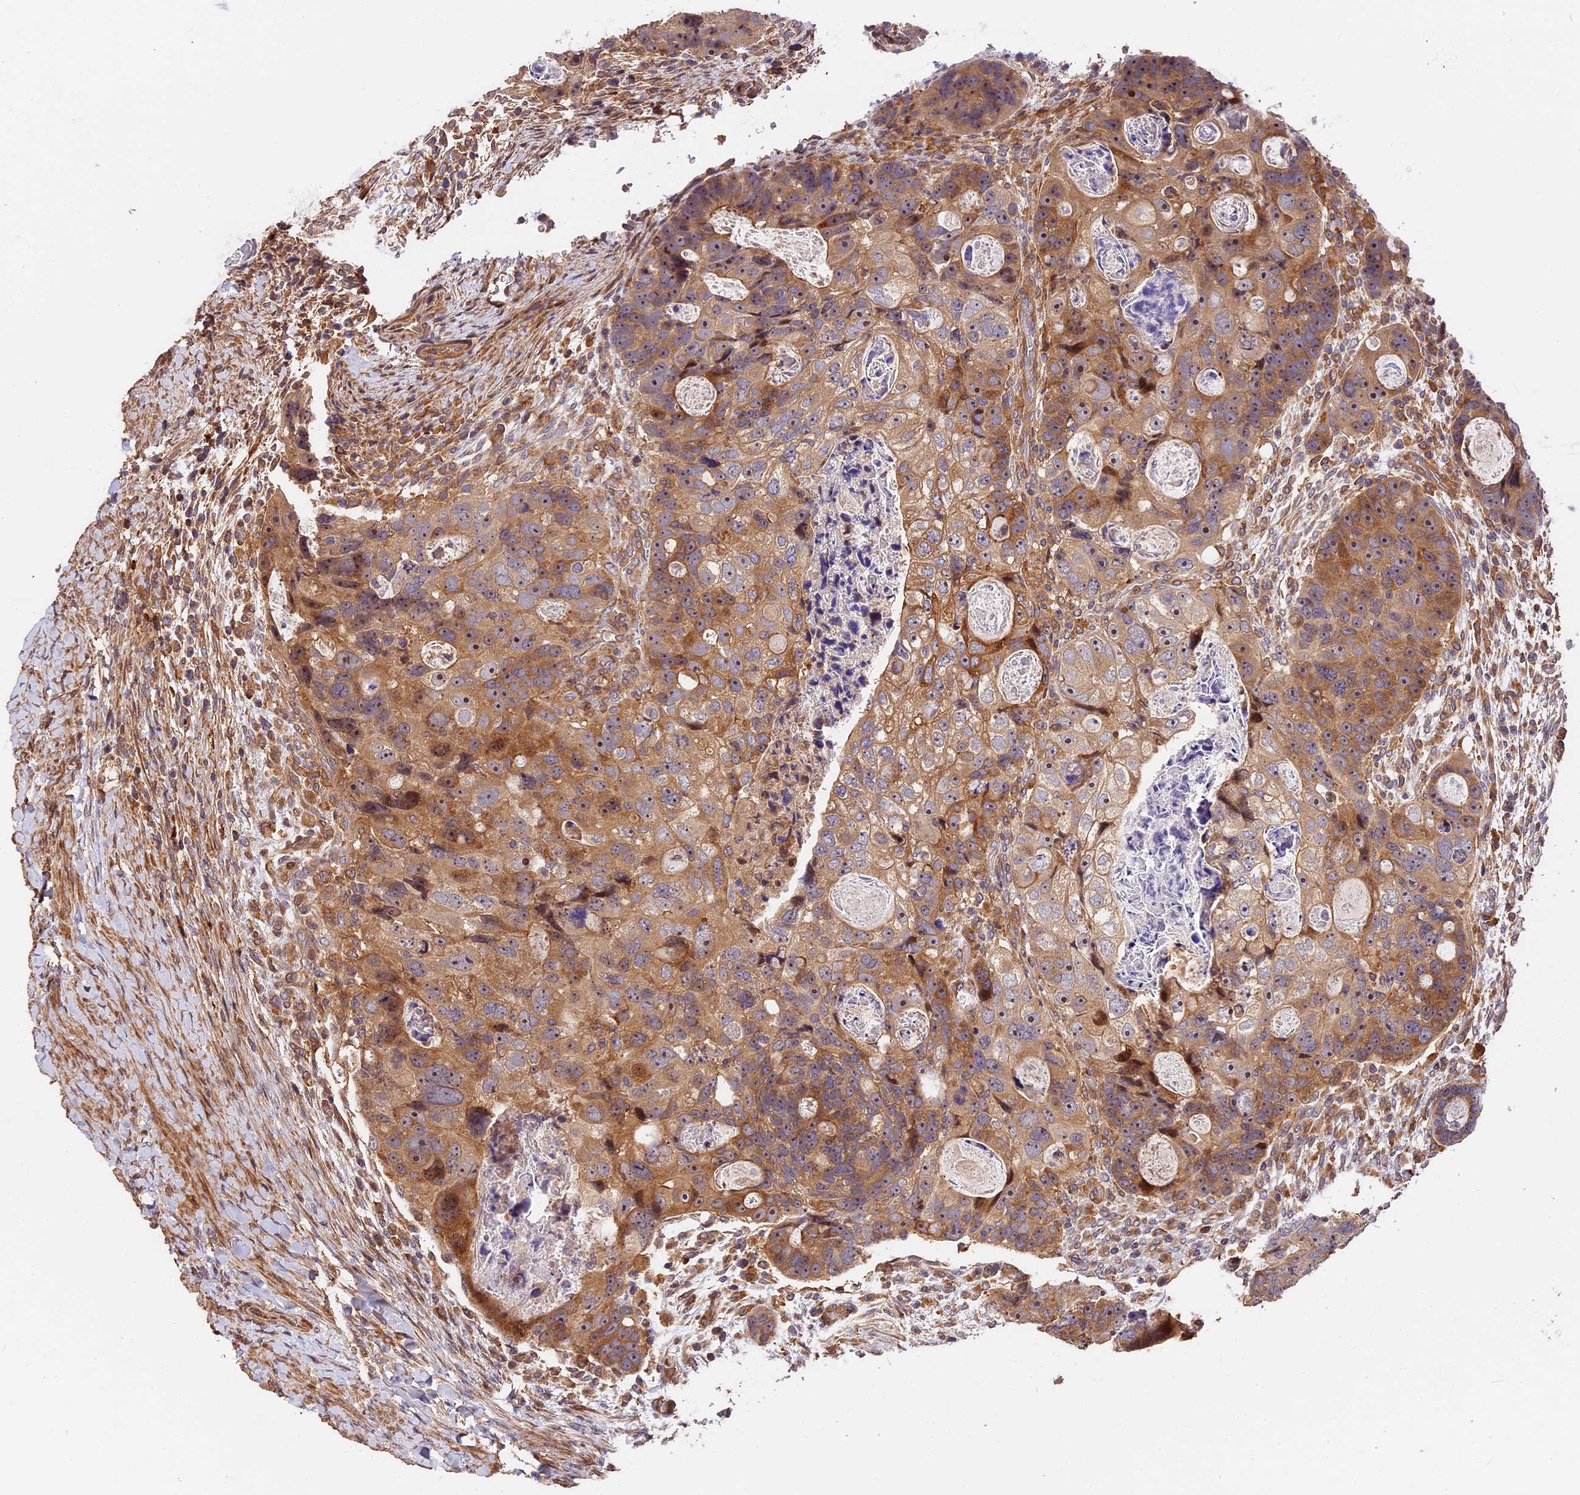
{"staining": {"intensity": "moderate", "quantity": ">75%", "location": "cytoplasmic/membranous,nuclear"}, "tissue": "colorectal cancer", "cell_type": "Tumor cells", "image_type": "cancer", "snomed": [{"axis": "morphology", "description": "Adenocarcinoma, NOS"}, {"axis": "topography", "description": "Rectum"}], "caption": "Colorectal cancer (adenocarcinoma) was stained to show a protein in brown. There is medium levels of moderate cytoplasmic/membranous and nuclear positivity in approximately >75% of tumor cells. Using DAB (3,3'-diaminobenzidine) (brown) and hematoxylin (blue) stains, captured at high magnification using brightfield microscopy.", "gene": "ARHGAP17", "patient": {"sex": "male", "age": 59}}